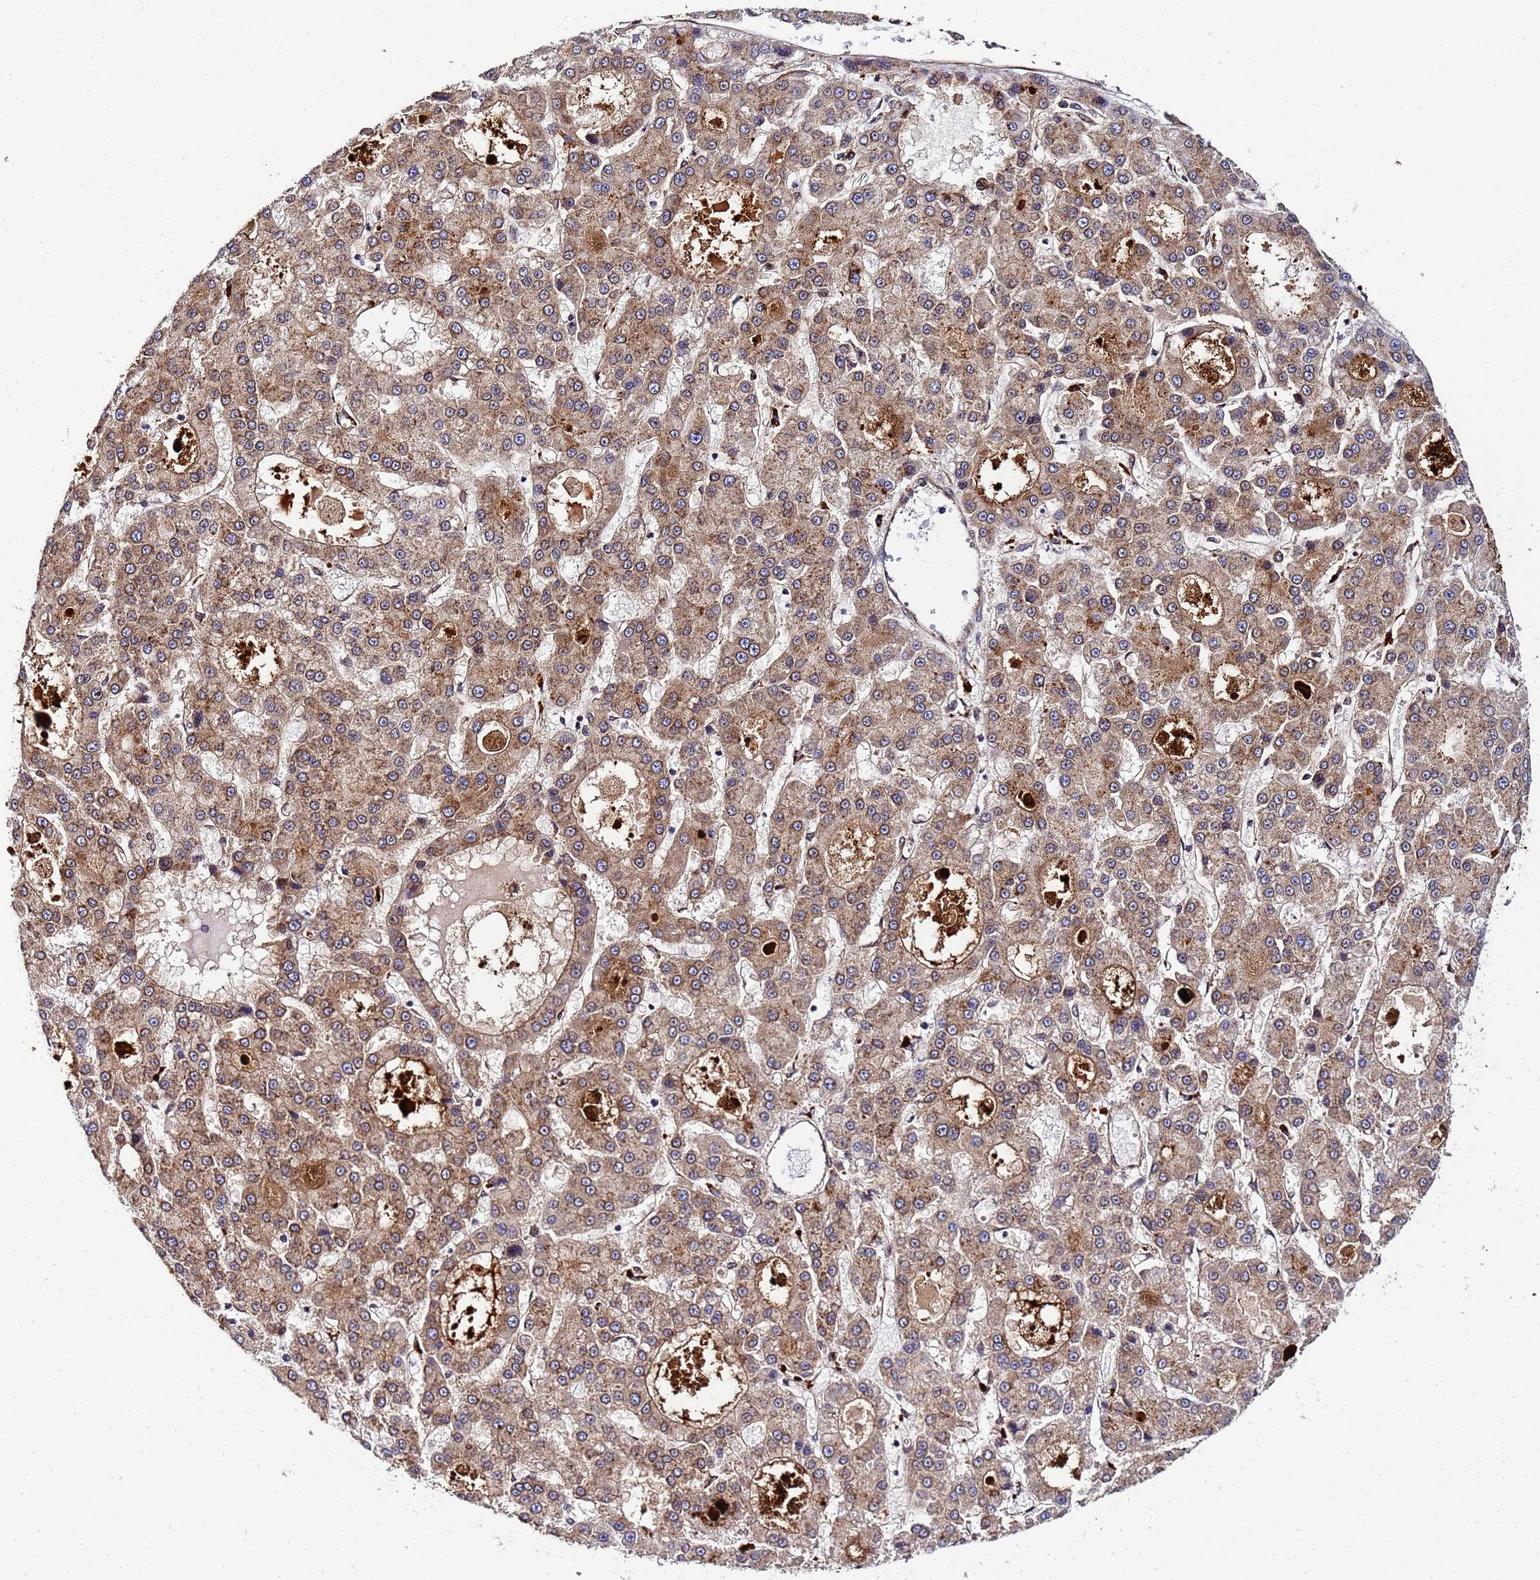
{"staining": {"intensity": "moderate", "quantity": ">75%", "location": "cytoplasmic/membranous"}, "tissue": "liver cancer", "cell_type": "Tumor cells", "image_type": "cancer", "snomed": [{"axis": "morphology", "description": "Carcinoma, Hepatocellular, NOS"}, {"axis": "topography", "description": "Liver"}], "caption": "Immunohistochemical staining of human hepatocellular carcinoma (liver) reveals medium levels of moderate cytoplasmic/membranous positivity in about >75% of tumor cells.", "gene": "UNC93B1", "patient": {"sex": "male", "age": 70}}